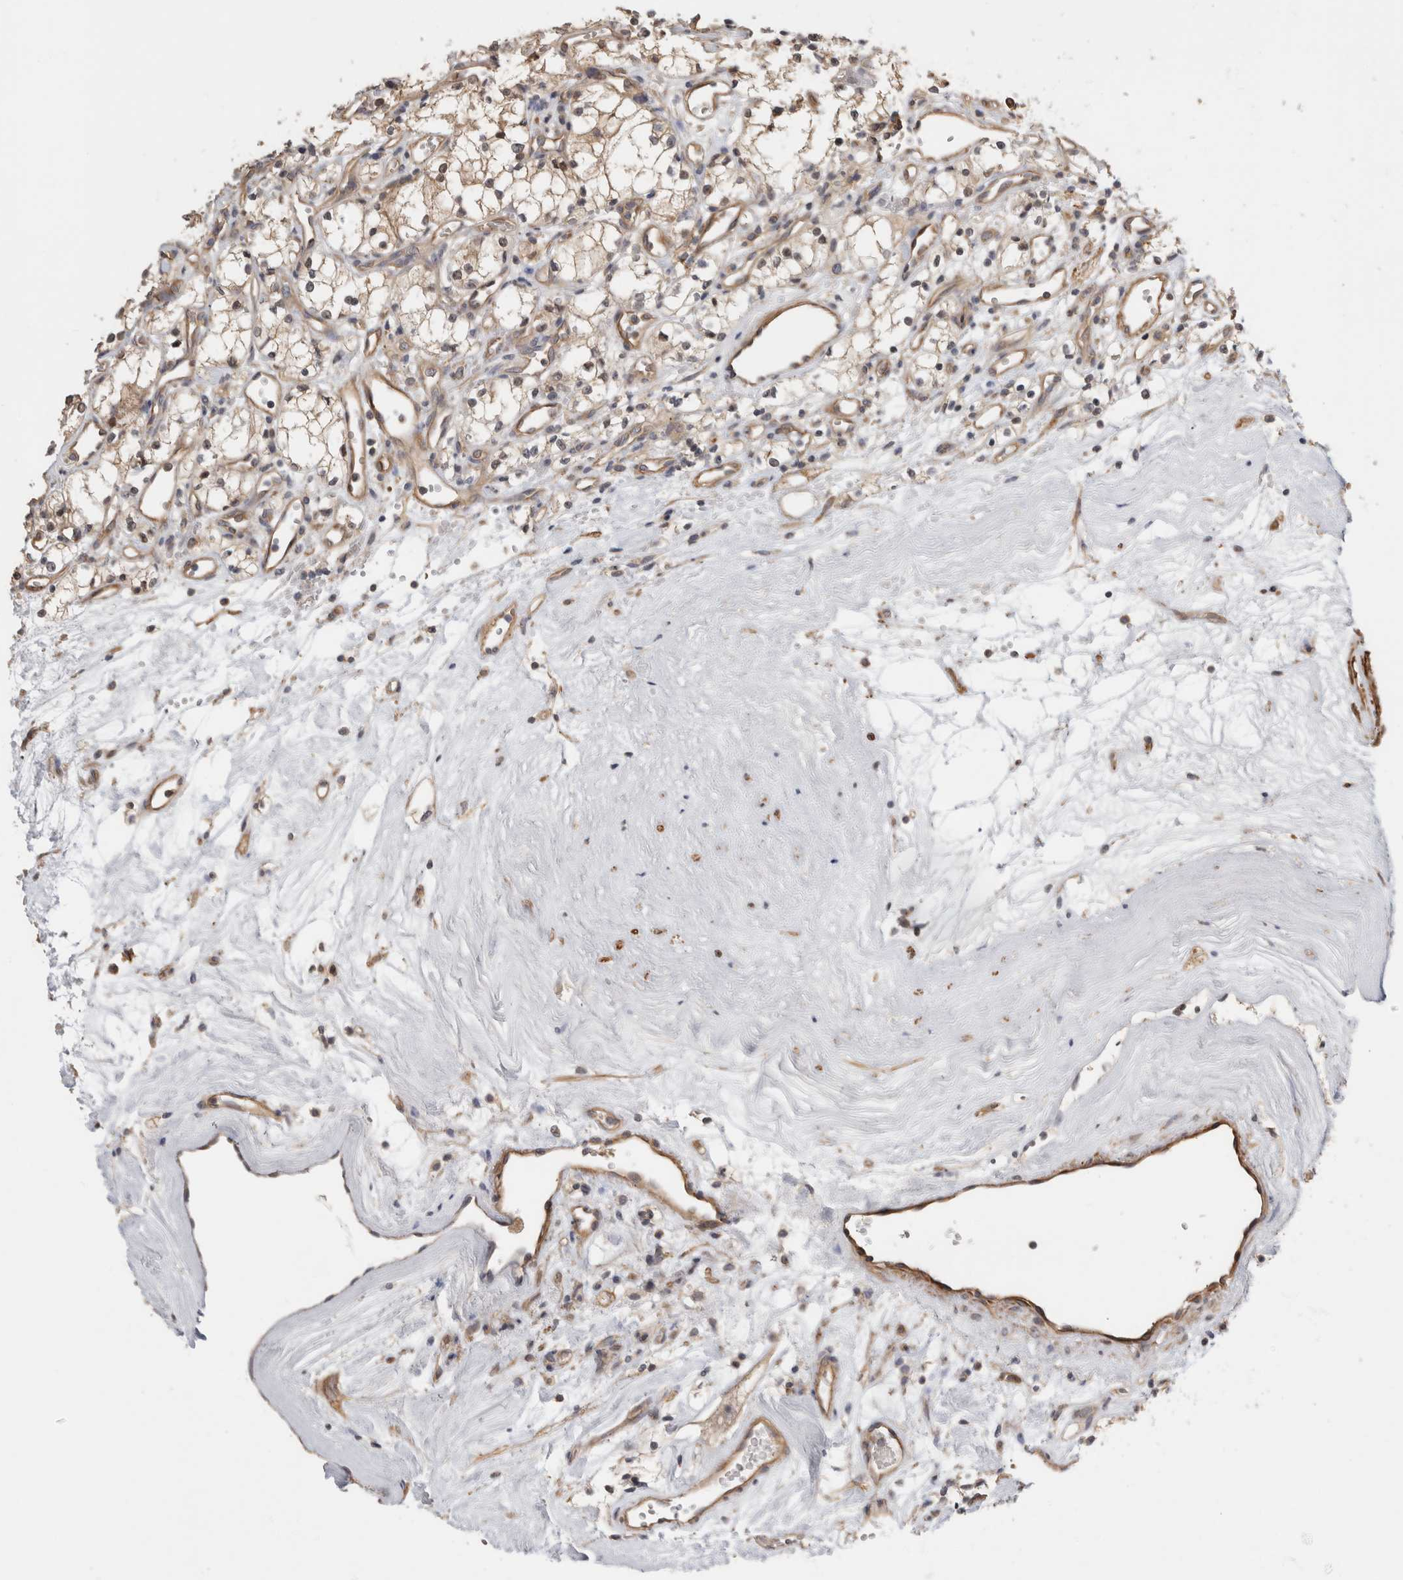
{"staining": {"intensity": "moderate", "quantity": "<25%", "location": "cytoplasmic/membranous"}, "tissue": "renal cancer", "cell_type": "Tumor cells", "image_type": "cancer", "snomed": [{"axis": "morphology", "description": "Adenocarcinoma, NOS"}, {"axis": "topography", "description": "Kidney"}], "caption": "An image showing moderate cytoplasmic/membranous staining in approximately <25% of tumor cells in renal cancer, as visualized by brown immunohistochemical staining.", "gene": "PGM1", "patient": {"sex": "male", "age": 59}}